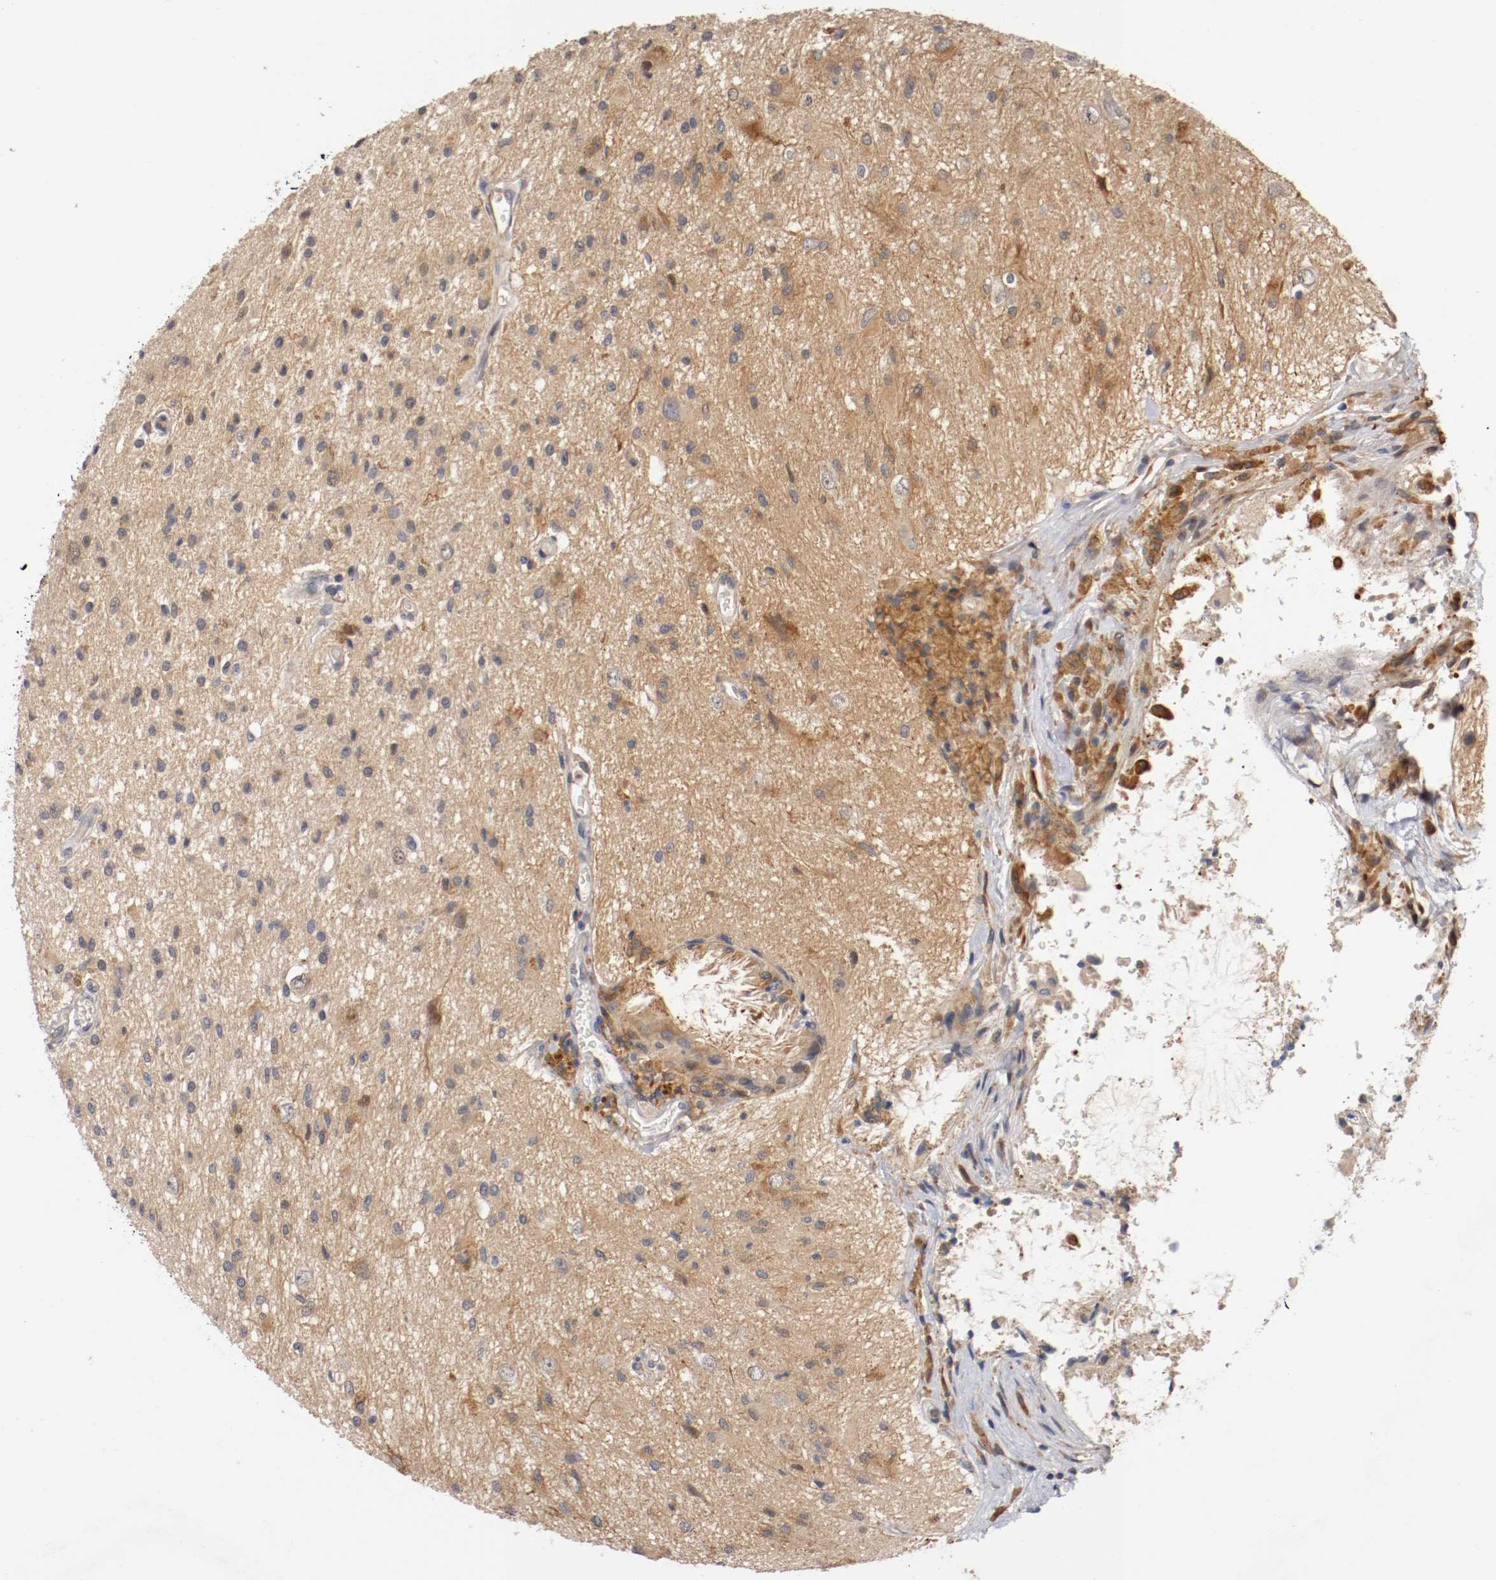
{"staining": {"intensity": "moderate", "quantity": "<25%", "location": "cytoplasmic/membranous,nuclear"}, "tissue": "glioma", "cell_type": "Tumor cells", "image_type": "cancer", "snomed": [{"axis": "morphology", "description": "Glioma, malignant, High grade"}, {"axis": "topography", "description": "Brain"}], "caption": "Immunohistochemical staining of malignant glioma (high-grade) shows moderate cytoplasmic/membranous and nuclear protein positivity in approximately <25% of tumor cells.", "gene": "RBM23", "patient": {"sex": "male", "age": 47}}